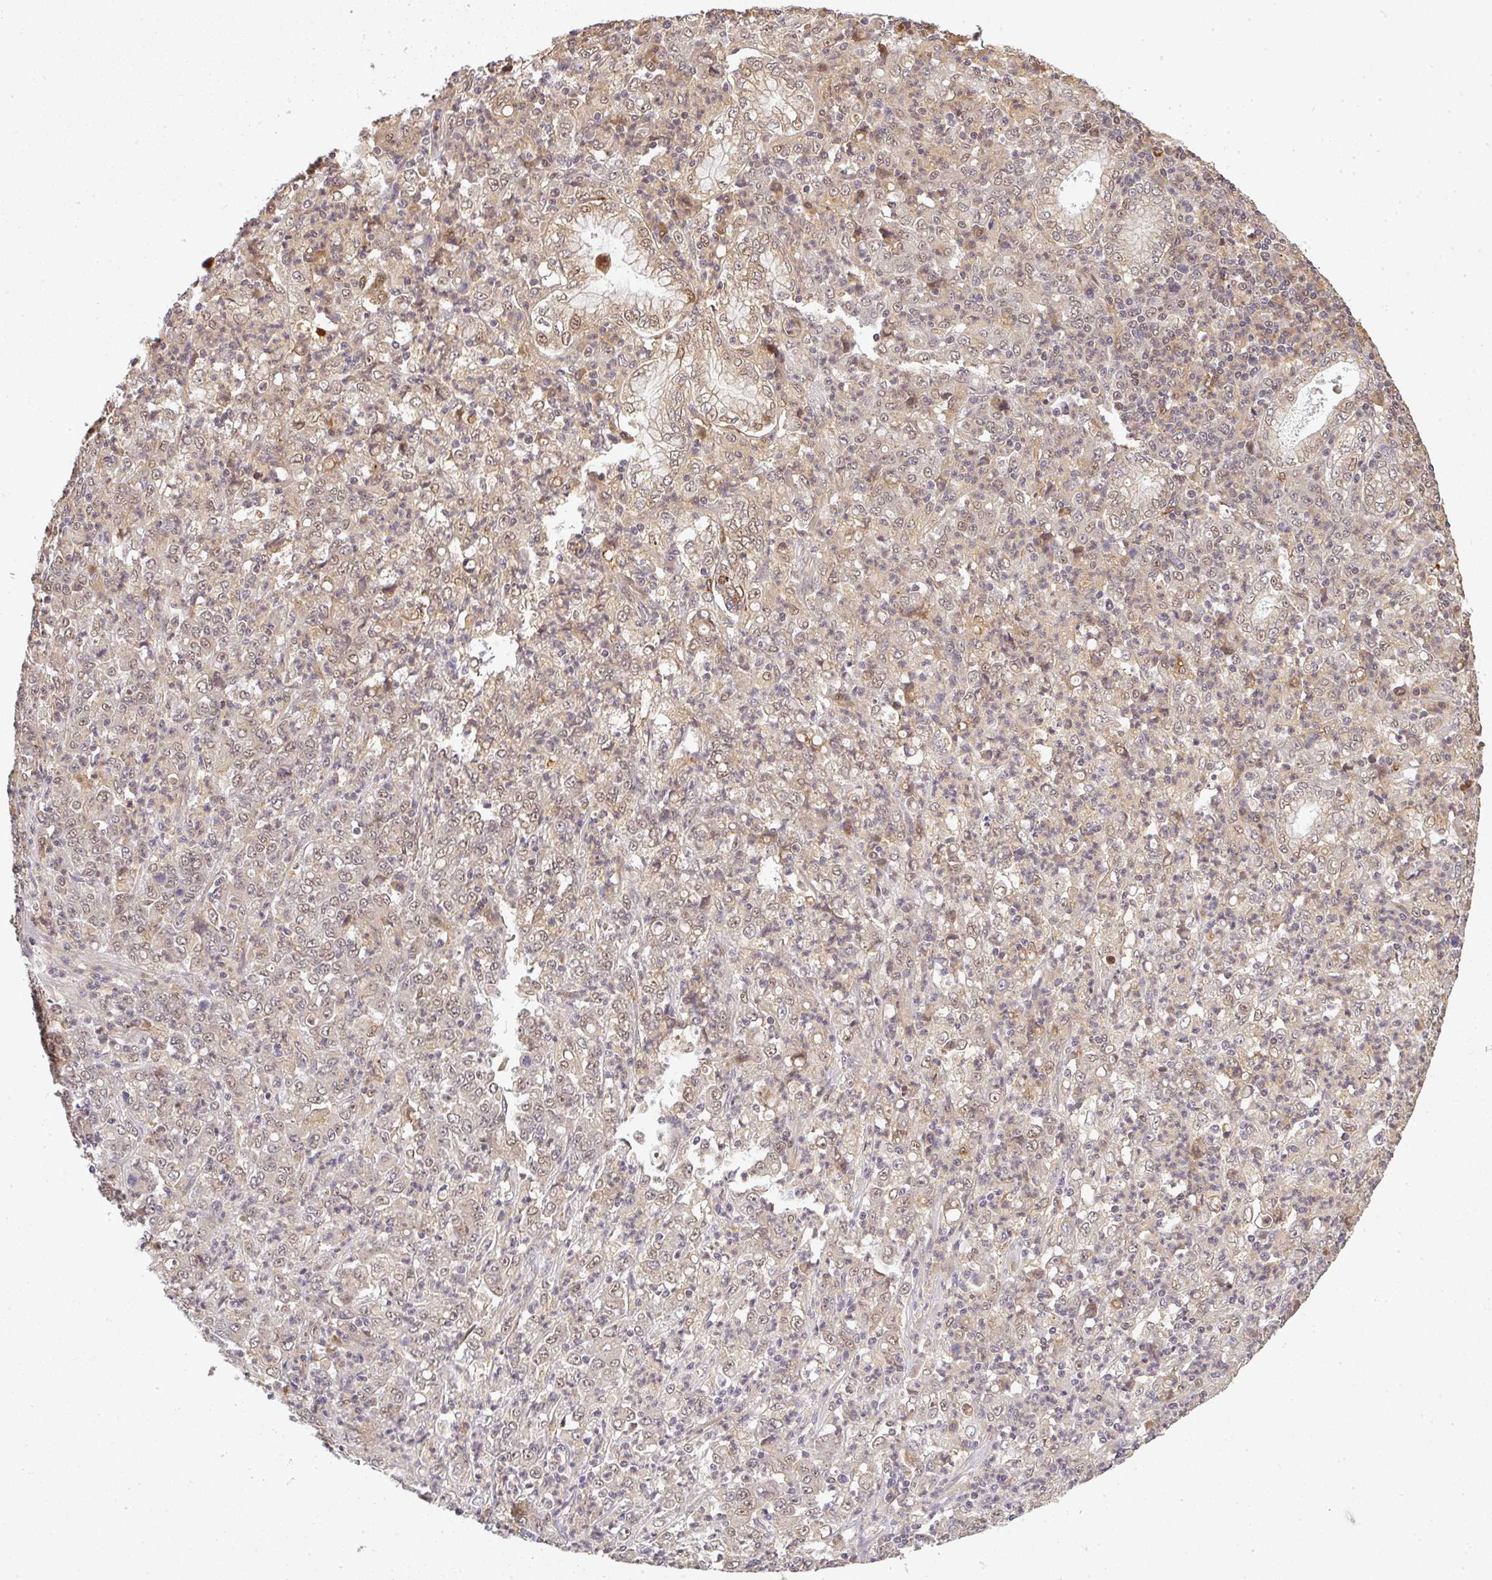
{"staining": {"intensity": "weak", "quantity": "25%-75%", "location": "cytoplasmic/membranous,nuclear"}, "tissue": "stomach cancer", "cell_type": "Tumor cells", "image_type": "cancer", "snomed": [{"axis": "morphology", "description": "Adenocarcinoma, NOS"}, {"axis": "topography", "description": "Stomach, lower"}], "caption": "This histopathology image demonstrates immunohistochemistry (IHC) staining of stomach cancer (adenocarcinoma), with low weak cytoplasmic/membranous and nuclear positivity in about 25%-75% of tumor cells.", "gene": "FAM153A", "patient": {"sex": "female", "age": 71}}